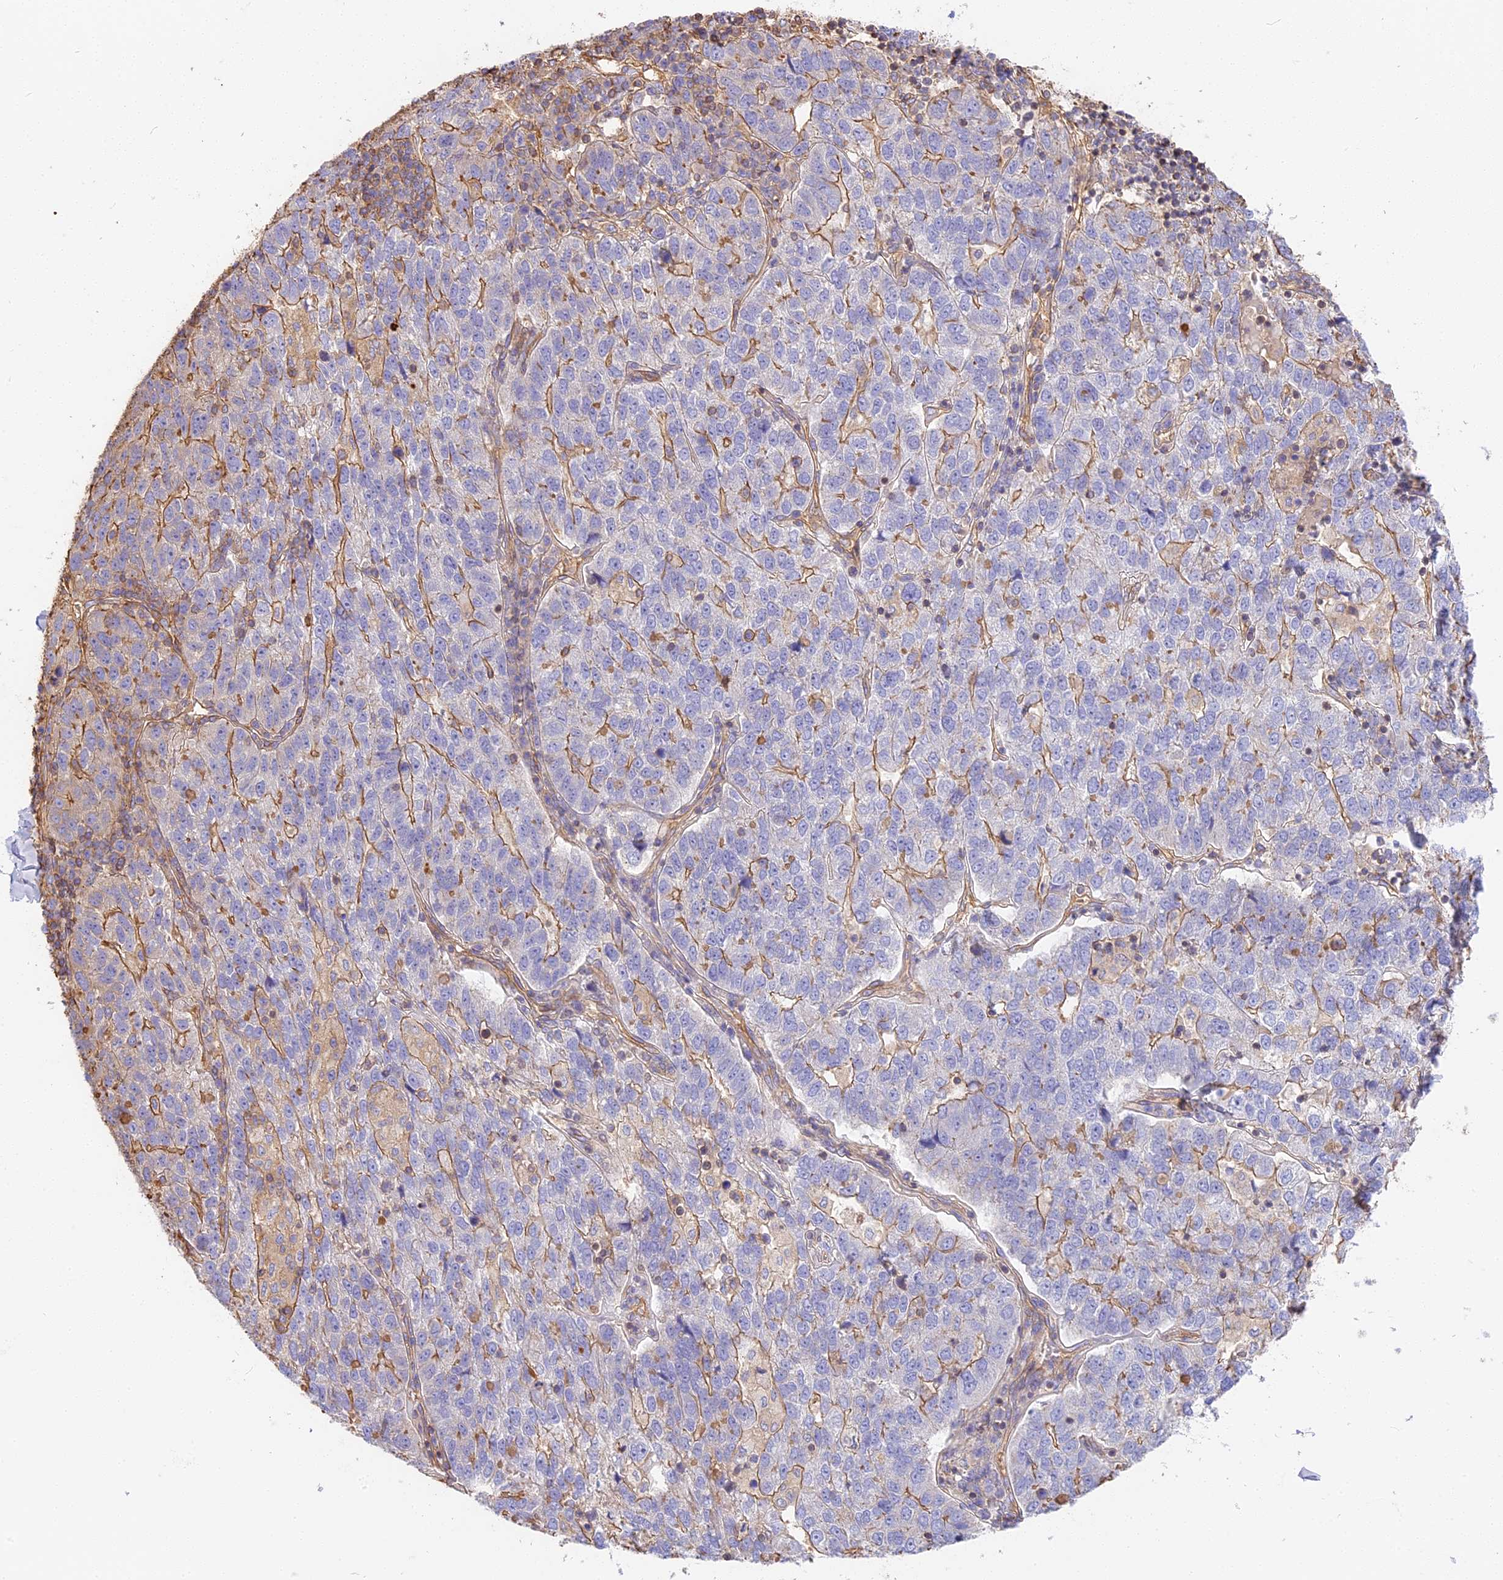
{"staining": {"intensity": "moderate", "quantity": "<25%", "location": "cytoplasmic/membranous"}, "tissue": "pancreatic cancer", "cell_type": "Tumor cells", "image_type": "cancer", "snomed": [{"axis": "morphology", "description": "Adenocarcinoma, NOS"}, {"axis": "topography", "description": "Pancreas"}], "caption": "A low amount of moderate cytoplasmic/membranous positivity is identified in about <25% of tumor cells in adenocarcinoma (pancreatic) tissue.", "gene": "VPS18", "patient": {"sex": "female", "age": 61}}